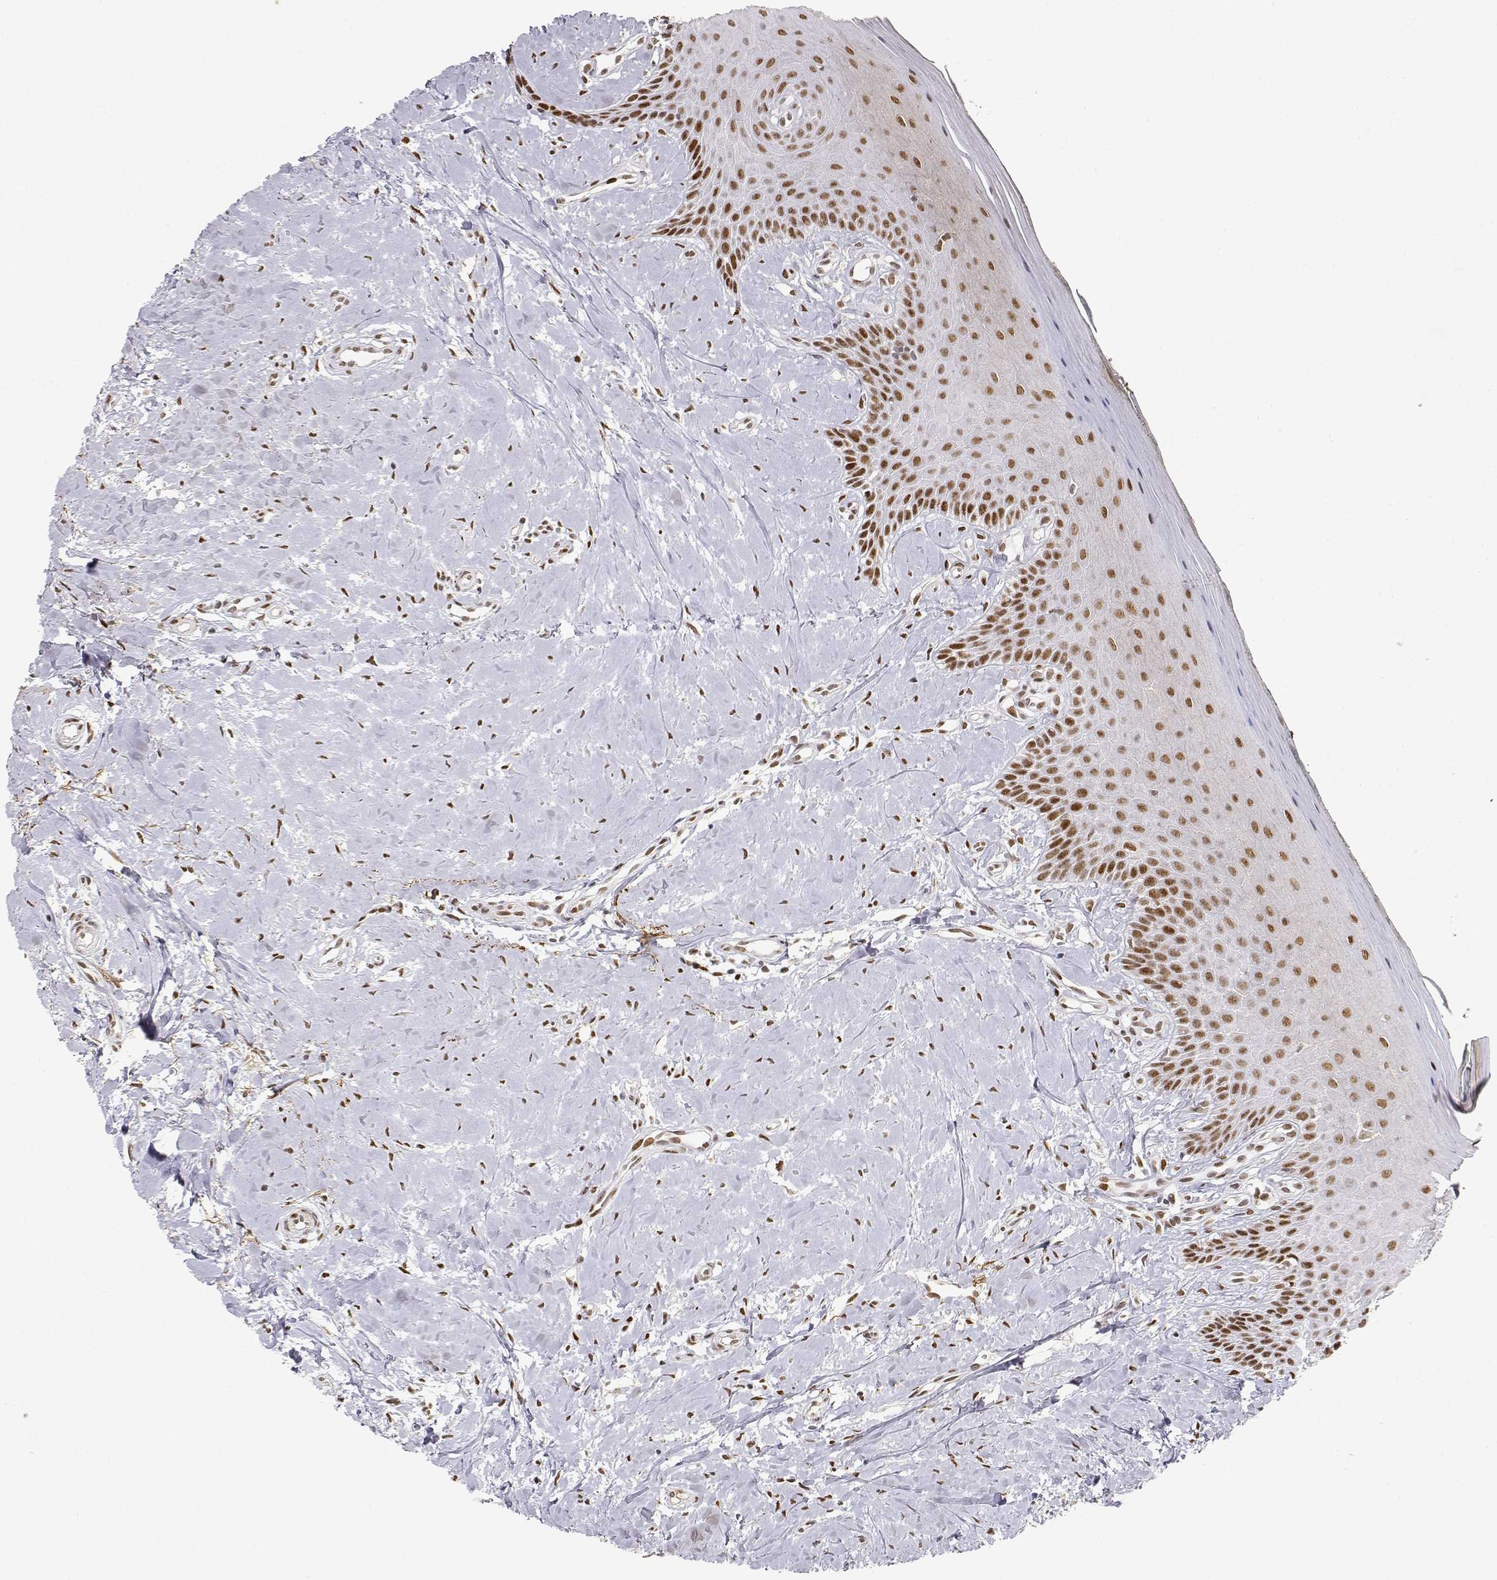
{"staining": {"intensity": "strong", "quantity": "<25%", "location": "nuclear"}, "tissue": "oral mucosa", "cell_type": "Squamous epithelial cells", "image_type": "normal", "snomed": [{"axis": "morphology", "description": "Normal tissue, NOS"}, {"axis": "topography", "description": "Oral tissue"}], "caption": "This photomicrograph shows normal oral mucosa stained with IHC to label a protein in brown. The nuclear of squamous epithelial cells show strong positivity for the protein. Nuclei are counter-stained blue.", "gene": "RSF1", "patient": {"sex": "female", "age": 43}}